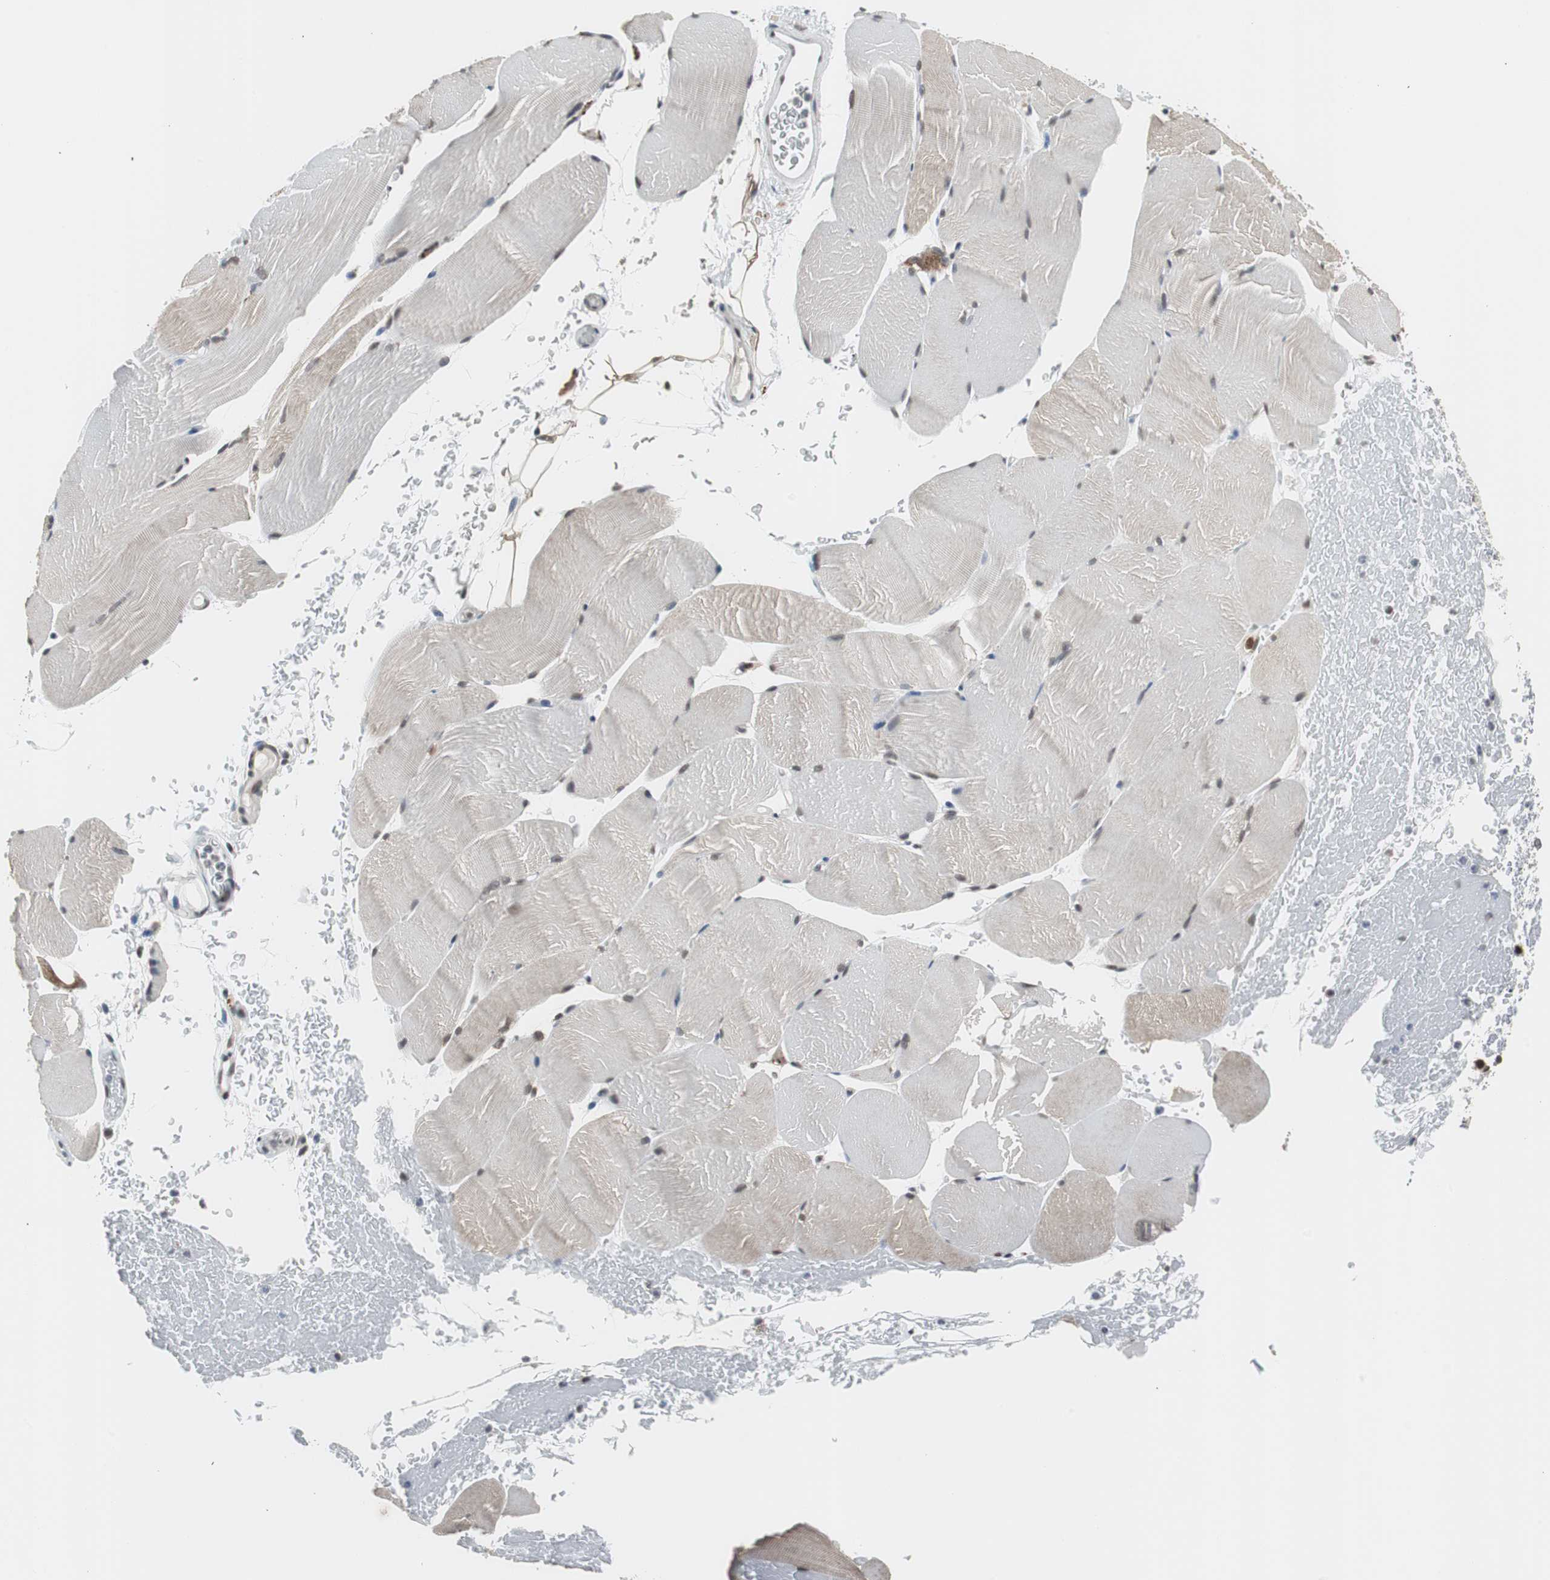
{"staining": {"intensity": "moderate", "quantity": "25%-75%", "location": "cytoplasmic/membranous,nuclear"}, "tissue": "skeletal muscle", "cell_type": "Myocytes", "image_type": "normal", "snomed": [{"axis": "morphology", "description": "Normal tissue, NOS"}, {"axis": "topography", "description": "Skeletal muscle"}], "caption": "High-power microscopy captured an immunohistochemistry (IHC) micrograph of benign skeletal muscle, revealing moderate cytoplasmic/membranous,nuclear positivity in approximately 25%-75% of myocytes. (brown staining indicates protein expression, while blue staining denotes nuclei).", "gene": "TAF7", "patient": {"sex": "female", "age": 37}}